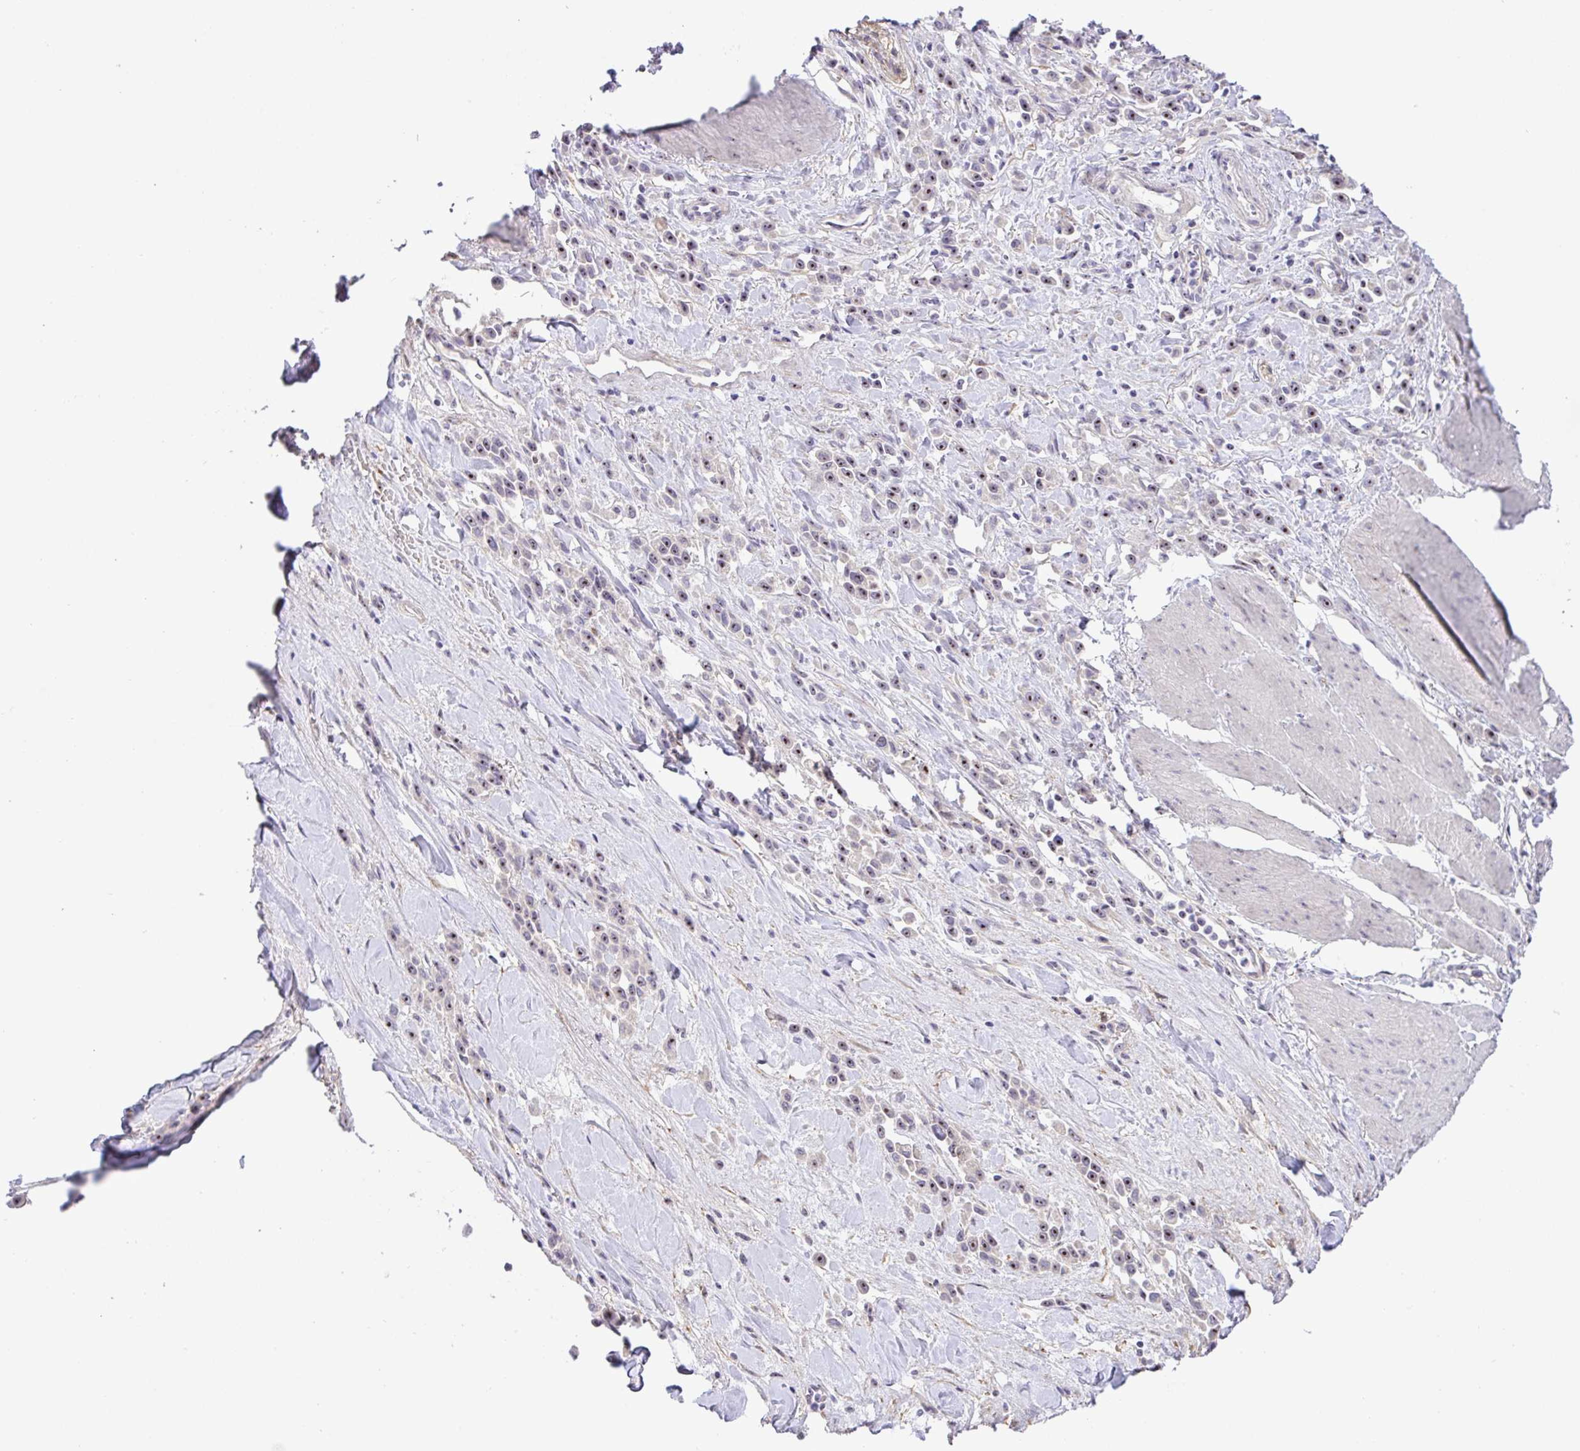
{"staining": {"intensity": "moderate", "quantity": "25%-75%", "location": "nuclear"}, "tissue": "stomach cancer", "cell_type": "Tumor cells", "image_type": "cancer", "snomed": [{"axis": "morphology", "description": "Adenocarcinoma, NOS"}, {"axis": "topography", "description": "Stomach"}], "caption": "Brown immunohistochemical staining in adenocarcinoma (stomach) shows moderate nuclear expression in approximately 25%-75% of tumor cells.", "gene": "MXRA8", "patient": {"sex": "male", "age": 47}}